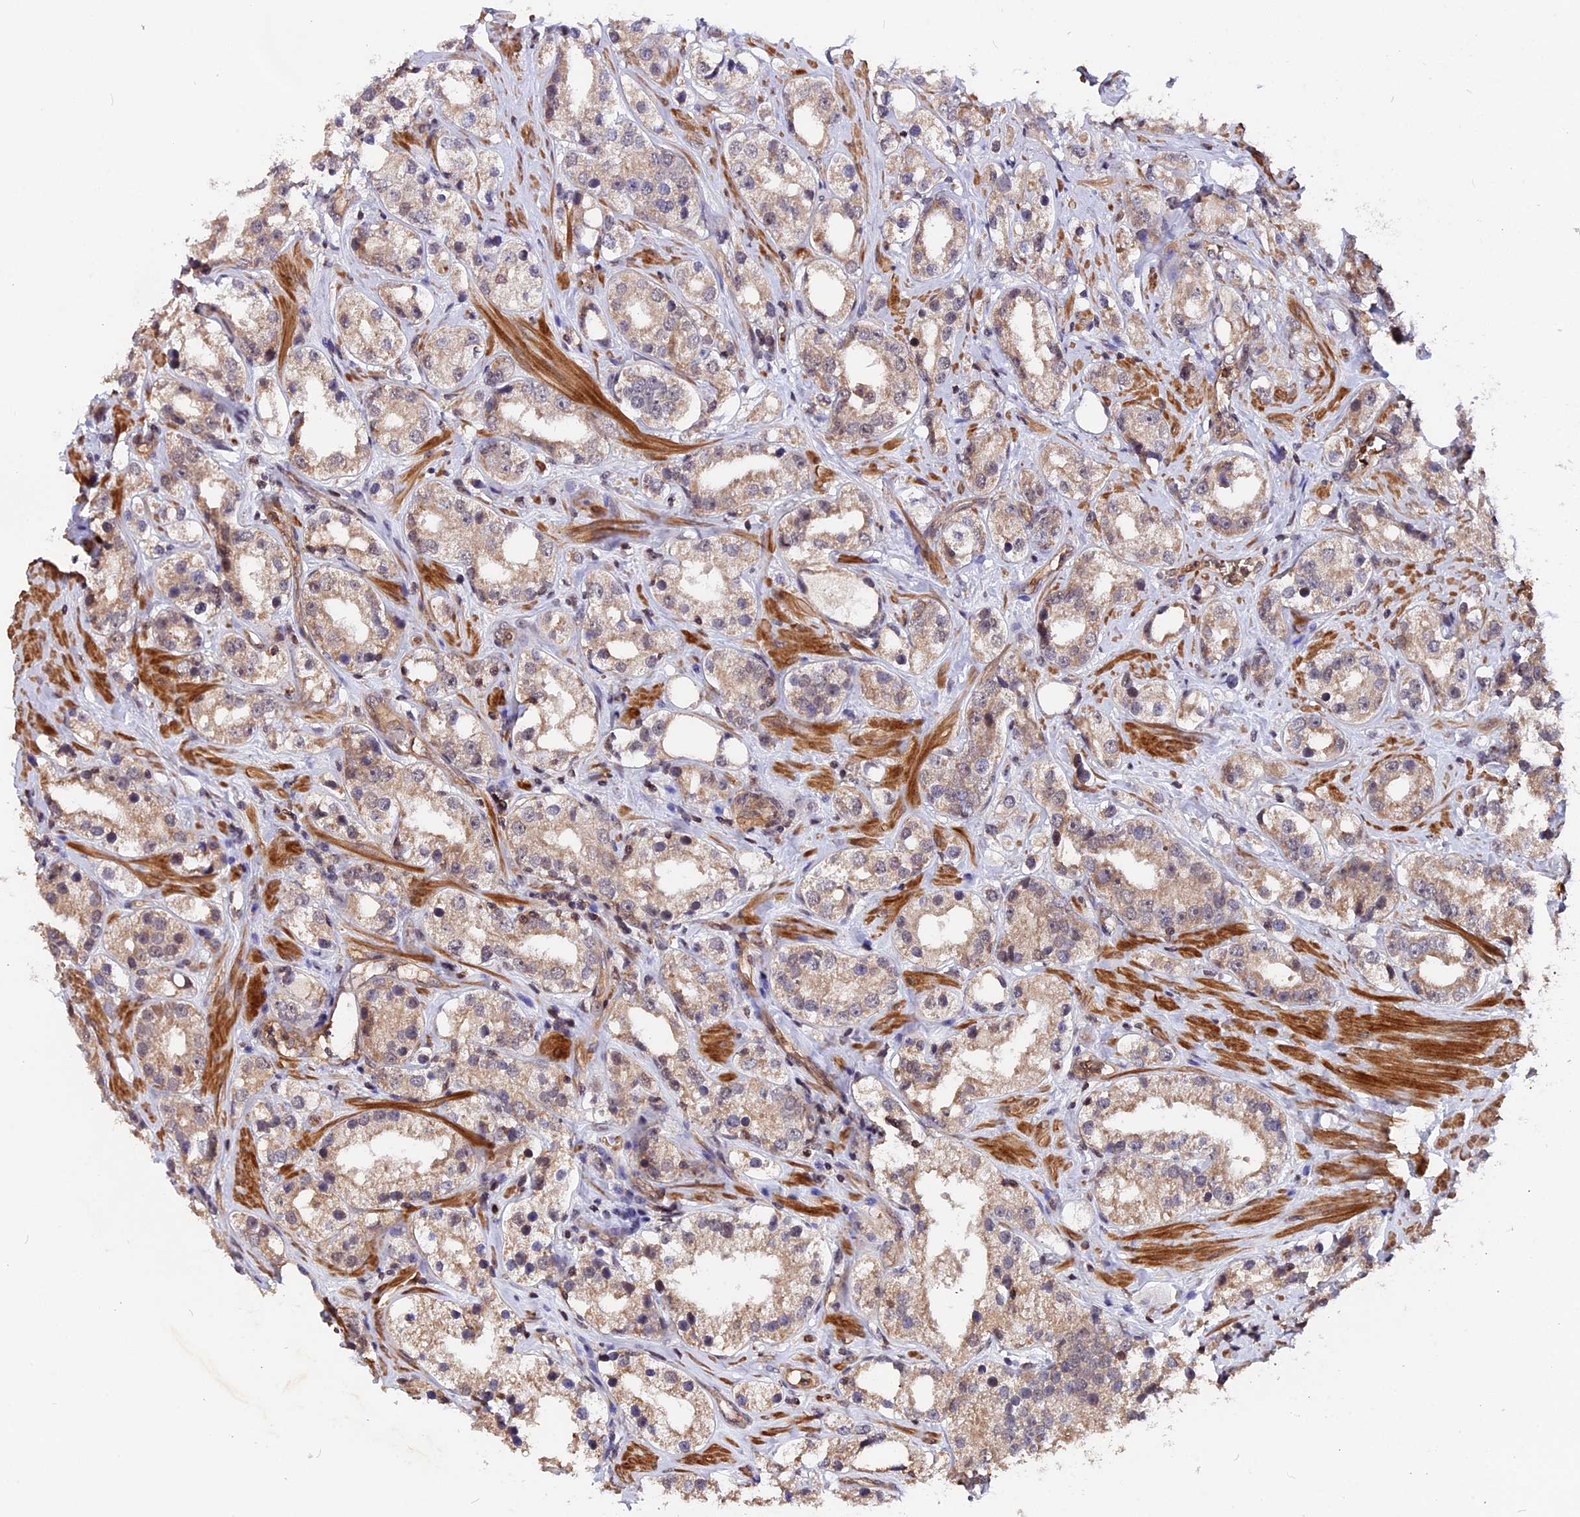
{"staining": {"intensity": "weak", "quantity": "<25%", "location": "cytoplasmic/membranous"}, "tissue": "prostate cancer", "cell_type": "Tumor cells", "image_type": "cancer", "snomed": [{"axis": "morphology", "description": "Adenocarcinoma, NOS"}, {"axis": "topography", "description": "Prostate"}], "caption": "Immunohistochemistry micrograph of neoplastic tissue: adenocarcinoma (prostate) stained with DAB (3,3'-diaminobenzidine) exhibits no significant protein staining in tumor cells. The staining was performed using DAB (3,3'-diaminobenzidine) to visualize the protein expression in brown, while the nuclei were stained in blue with hematoxylin (Magnification: 20x).", "gene": "ZC3H10", "patient": {"sex": "male", "age": 79}}